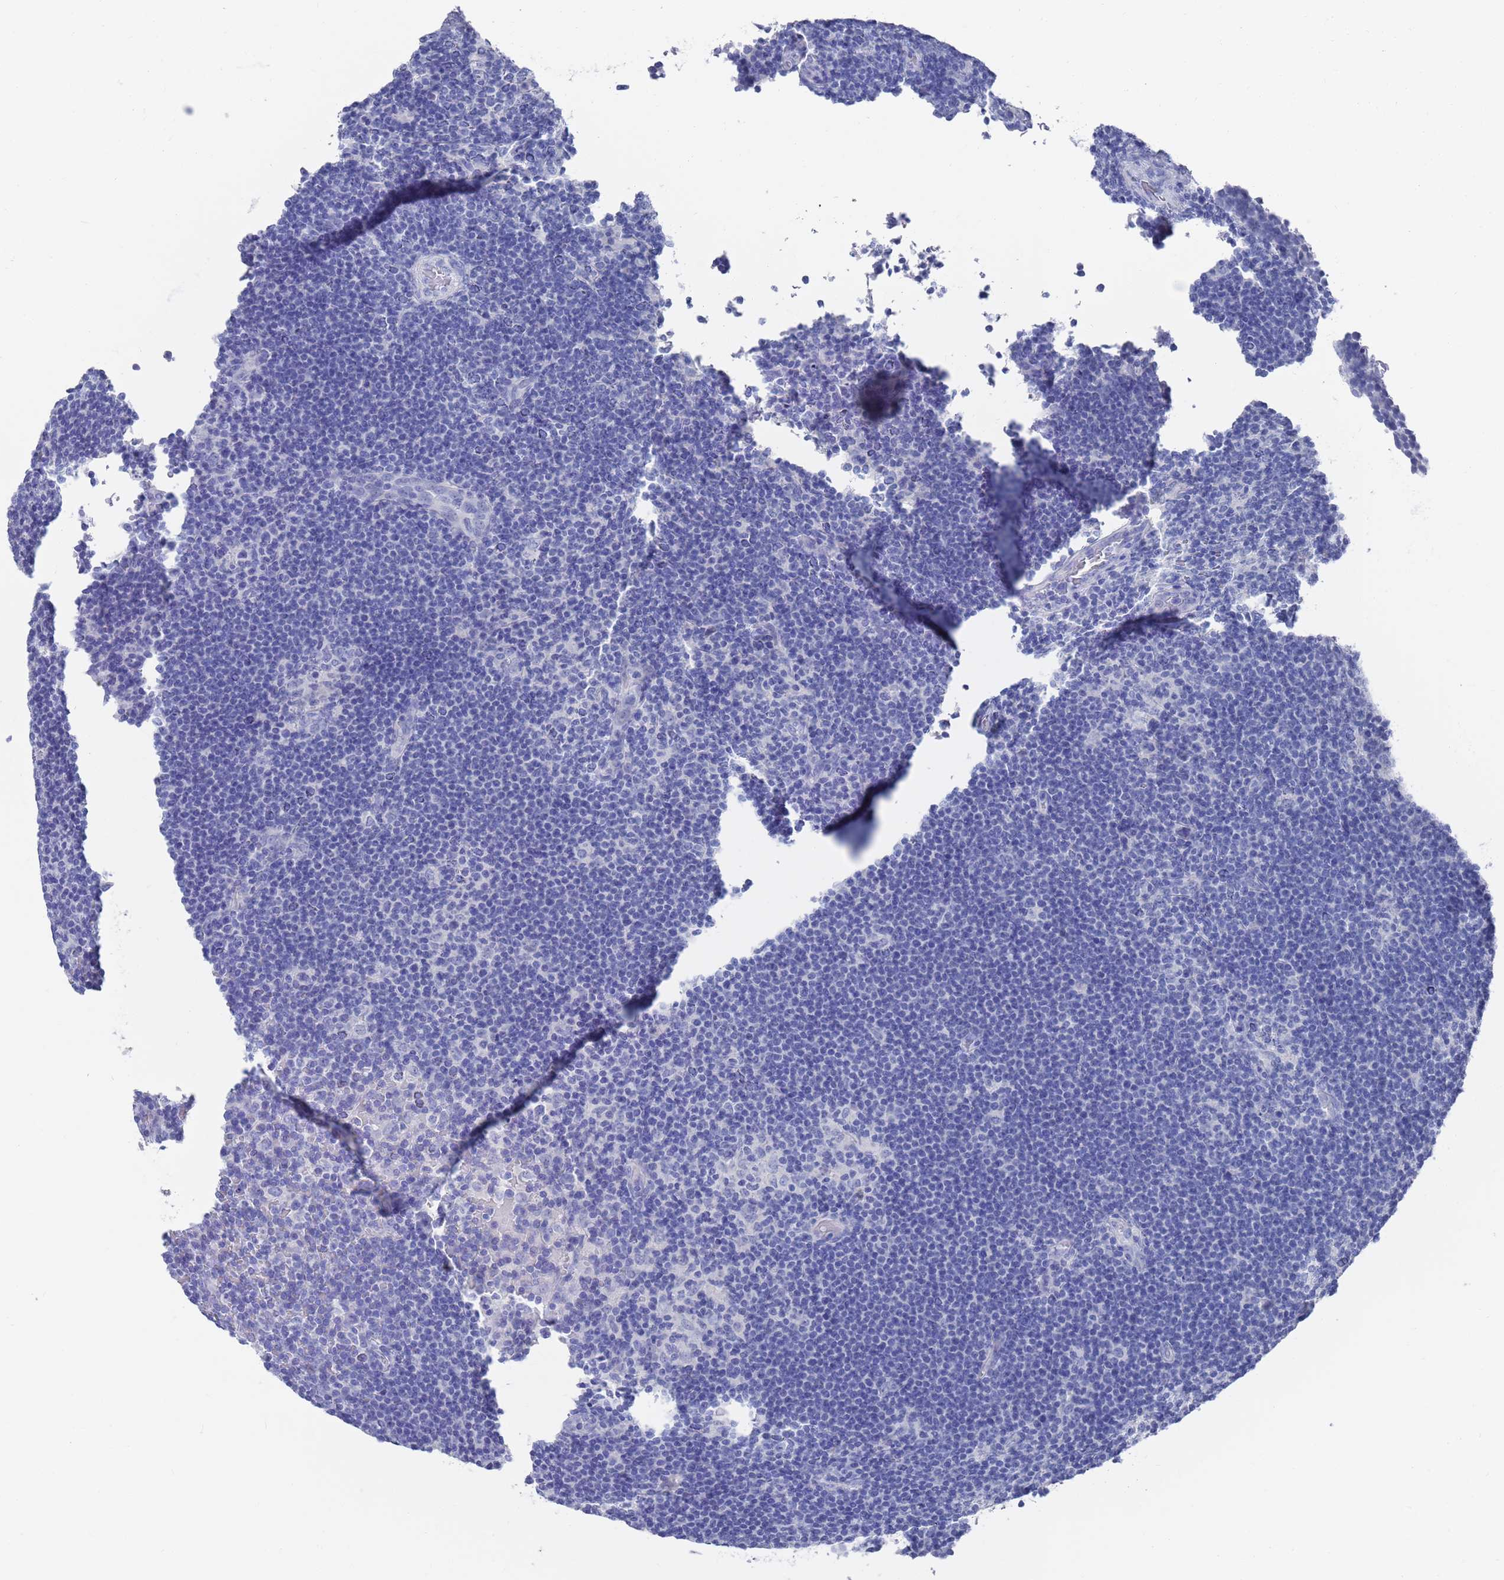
{"staining": {"intensity": "negative", "quantity": "none", "location": "none"}, "tissue": "lymphoma", "cell_type": "Tumor cells", "image_type": "cancer", "snomed": [{"axis": "morphology", "description": "Hodgkin's disease, NOS"}, {"axis": "topography", "description": "Lymph node"}], "caption": "Immunohistochemistry image of human lymphoma stained for a protein (brown), which exhibits no positivity in tumor cells.", "gene": "MTMR2", "patient": {"sex": "female", "age": 57}}